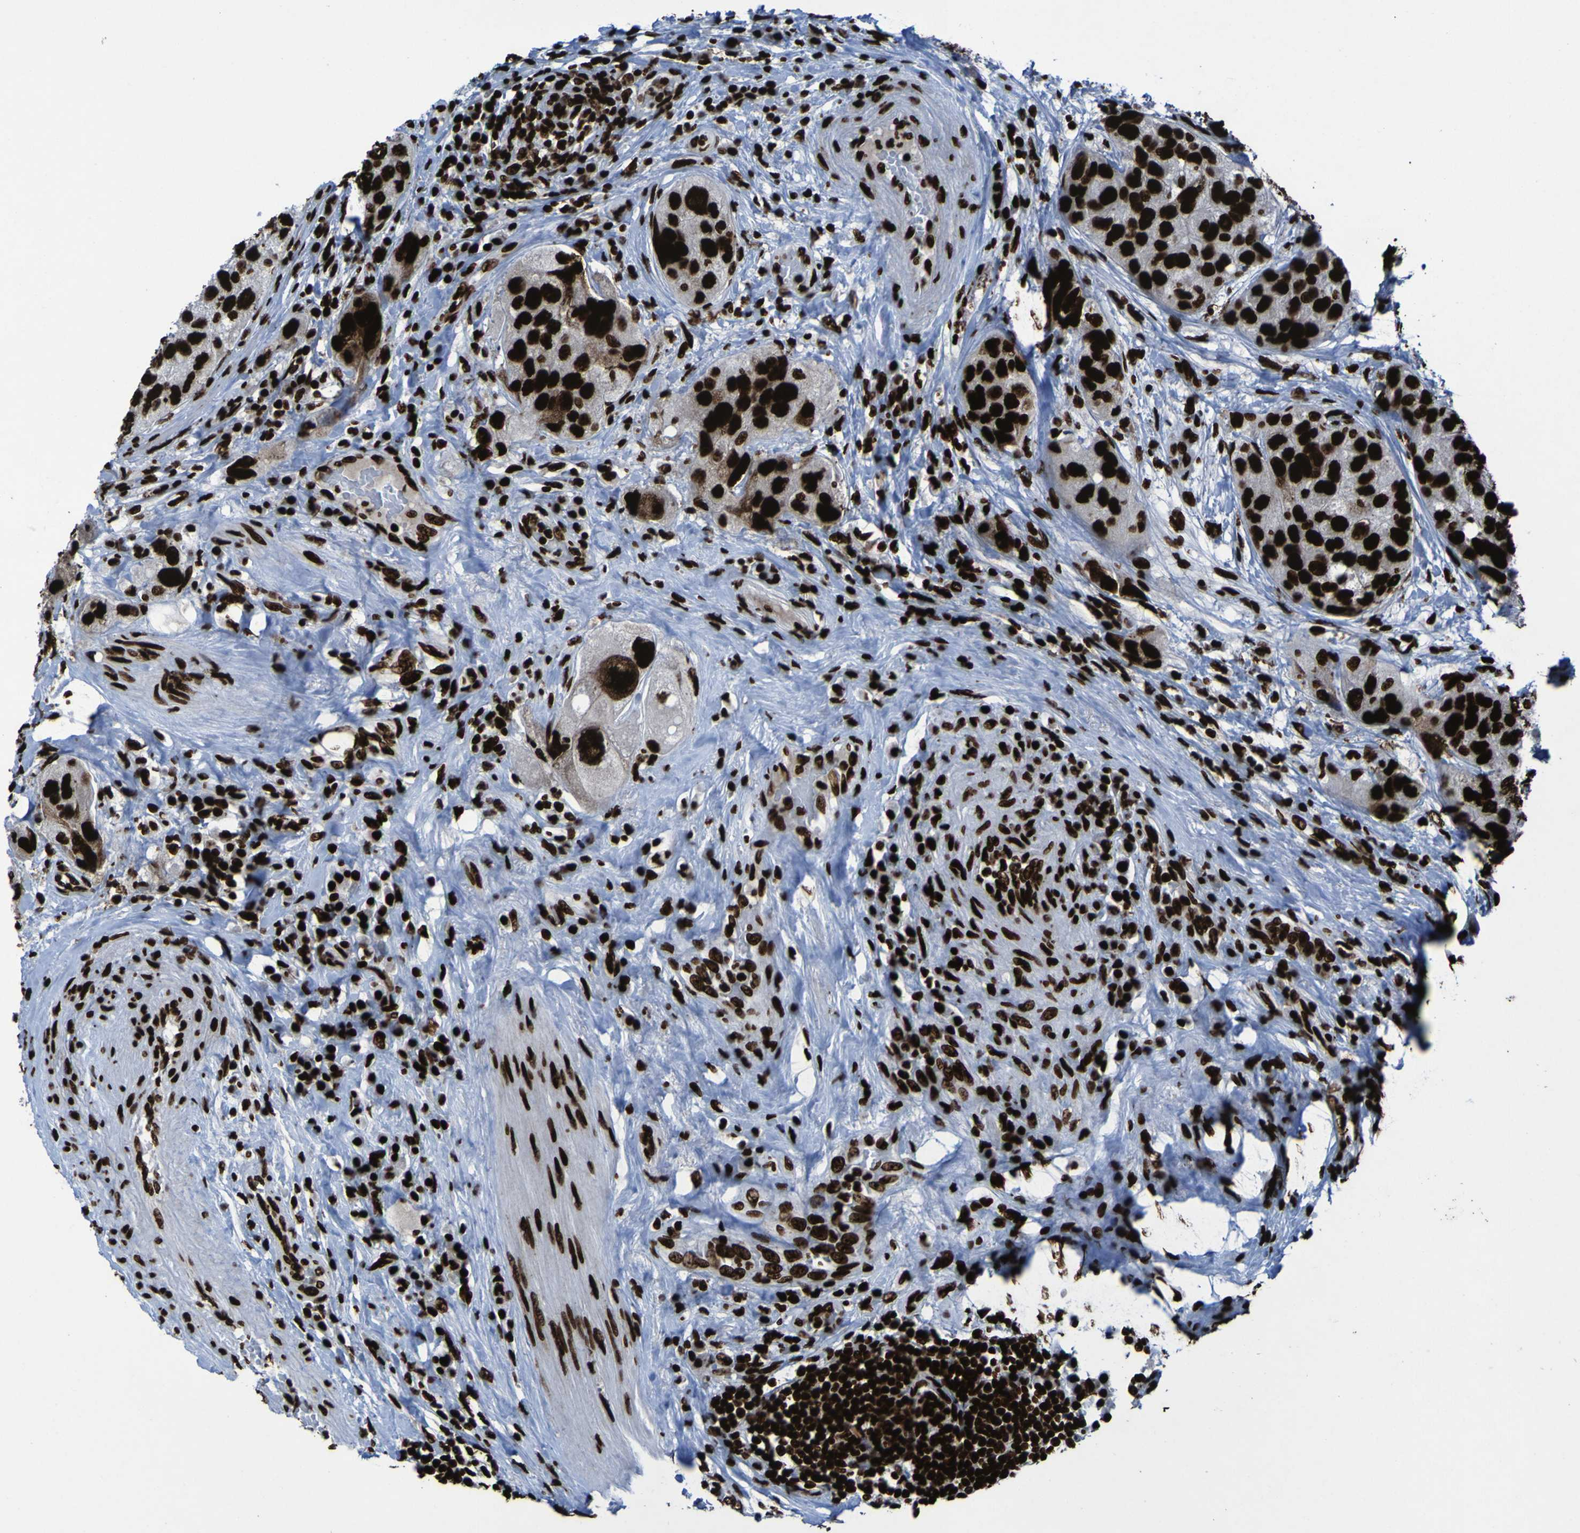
{"staining": {"intensity": "strong", "quantity": ">75%", "location": "nuclear"}, "tissue": "urothelial cancer", "cell_type": "Tumor cells", "image_type": "cancer", "snomed": [{"axis": "morphology", "description": "Urothelial carcinoma, High grade"}, {"axis": "topography", "description": "Urinary bladder"}], "caption": "A high-resolution image shows IHC staining of urothelial carcinoma (high-grade), which shows strong nuclear expression in approximately >75% of tumor cells.", "gene": "NPM1", "patient": {"sex": "female", "age": 64}}